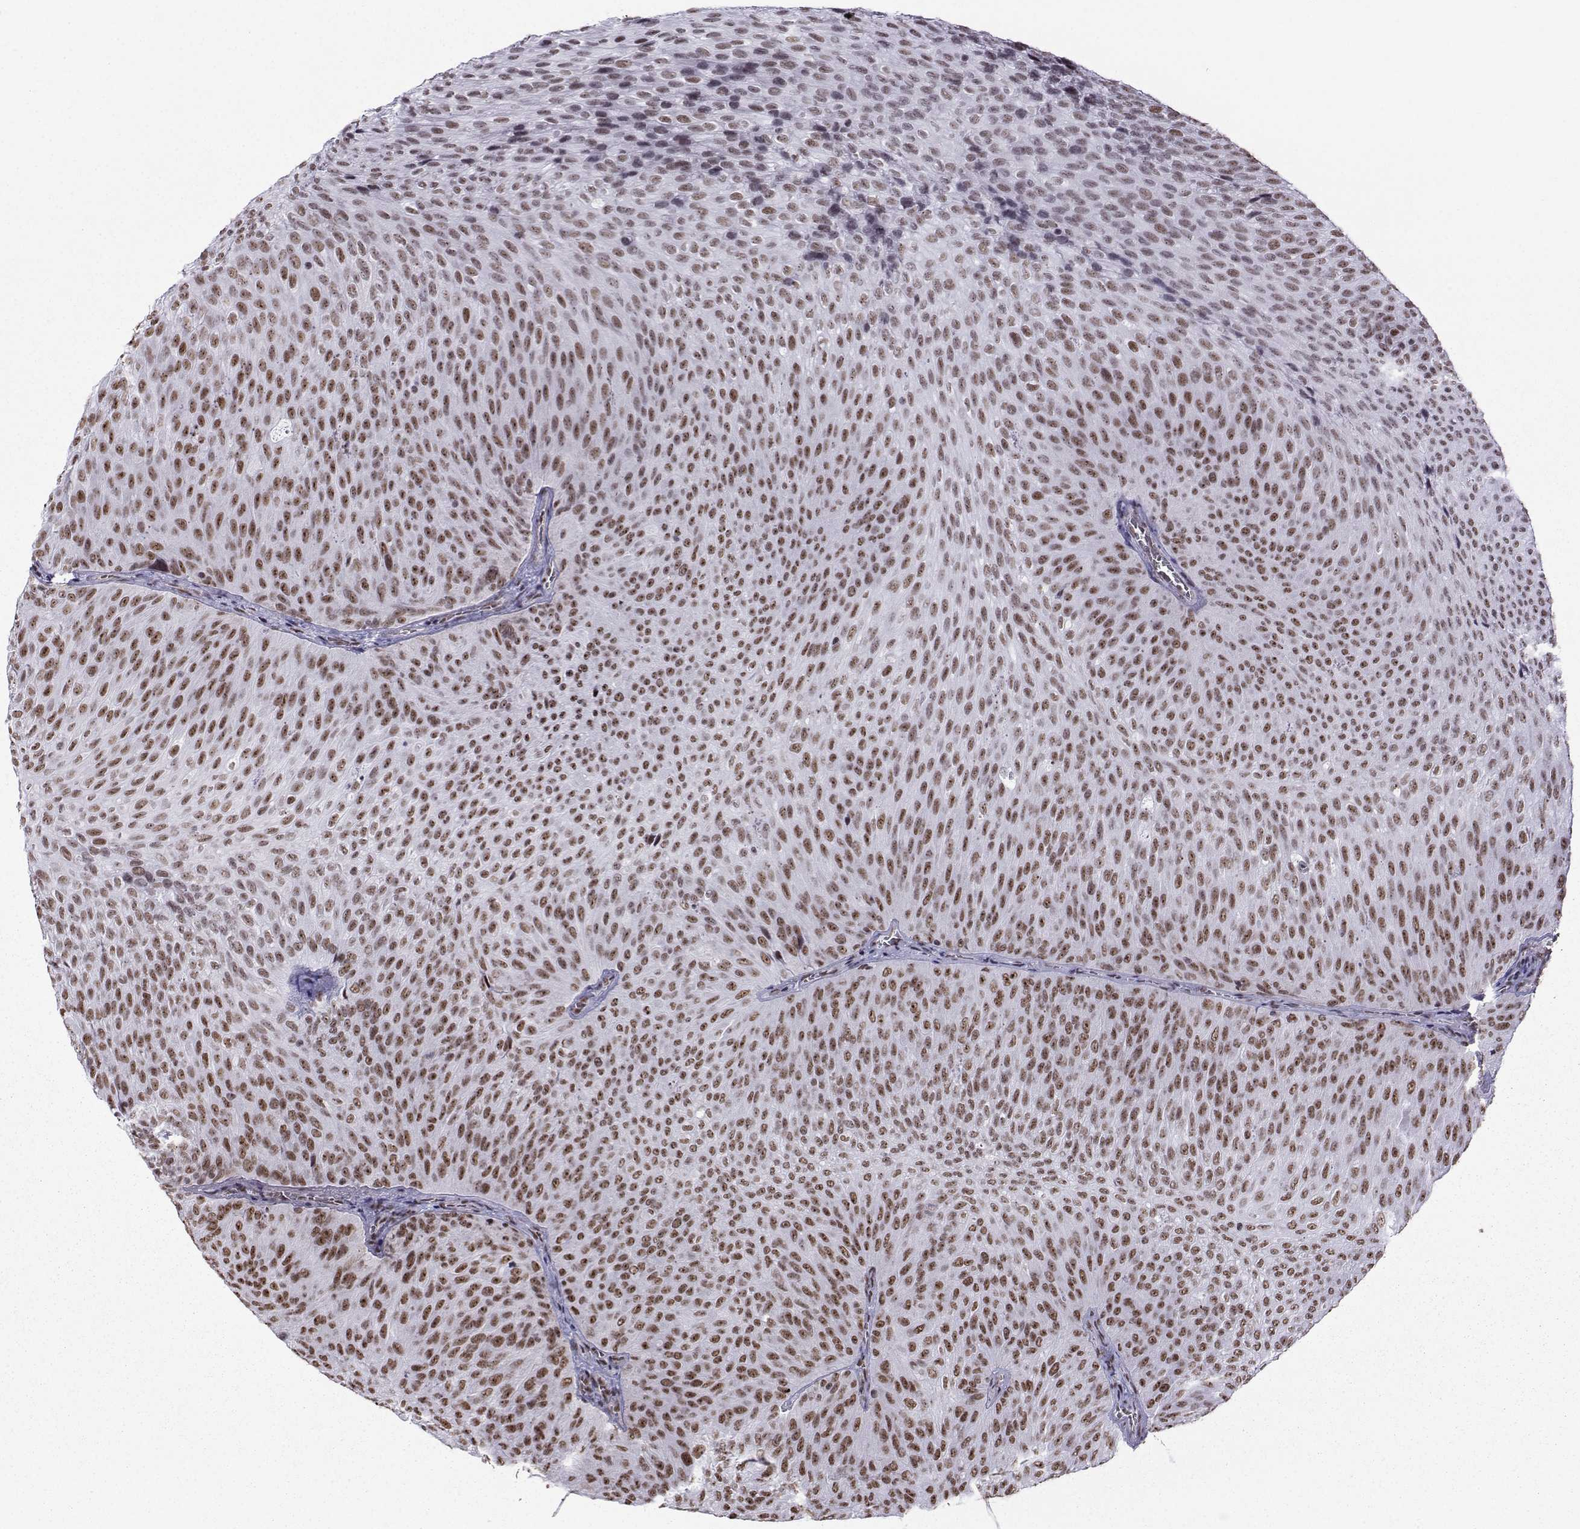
{"staining": {"intensity": "moderate", "quantity": ">75%", "location": "nuclear"}, "tissue": "urothelial cancer", "cell_type": "Tumor cells", "image_type": "cancer", "snomed": [{"axis": "morphology", "description": "Urothelial carcinoma, Low grade"}, {"axis": "topography", "description": "Urinary bladder"}], "caption": "Immunohistochemistry histopathology image of neoplastic tissue: low-grade urothelial carcinoma stained using immunohistochemistry (IHC) reveals medium levels of moderate protein expression localized specifically in the nuclear of tumor cells, appearing as a nuclear brown color.", "gene": "CCNK", "patient": {"sex": "male", "age": 78}}